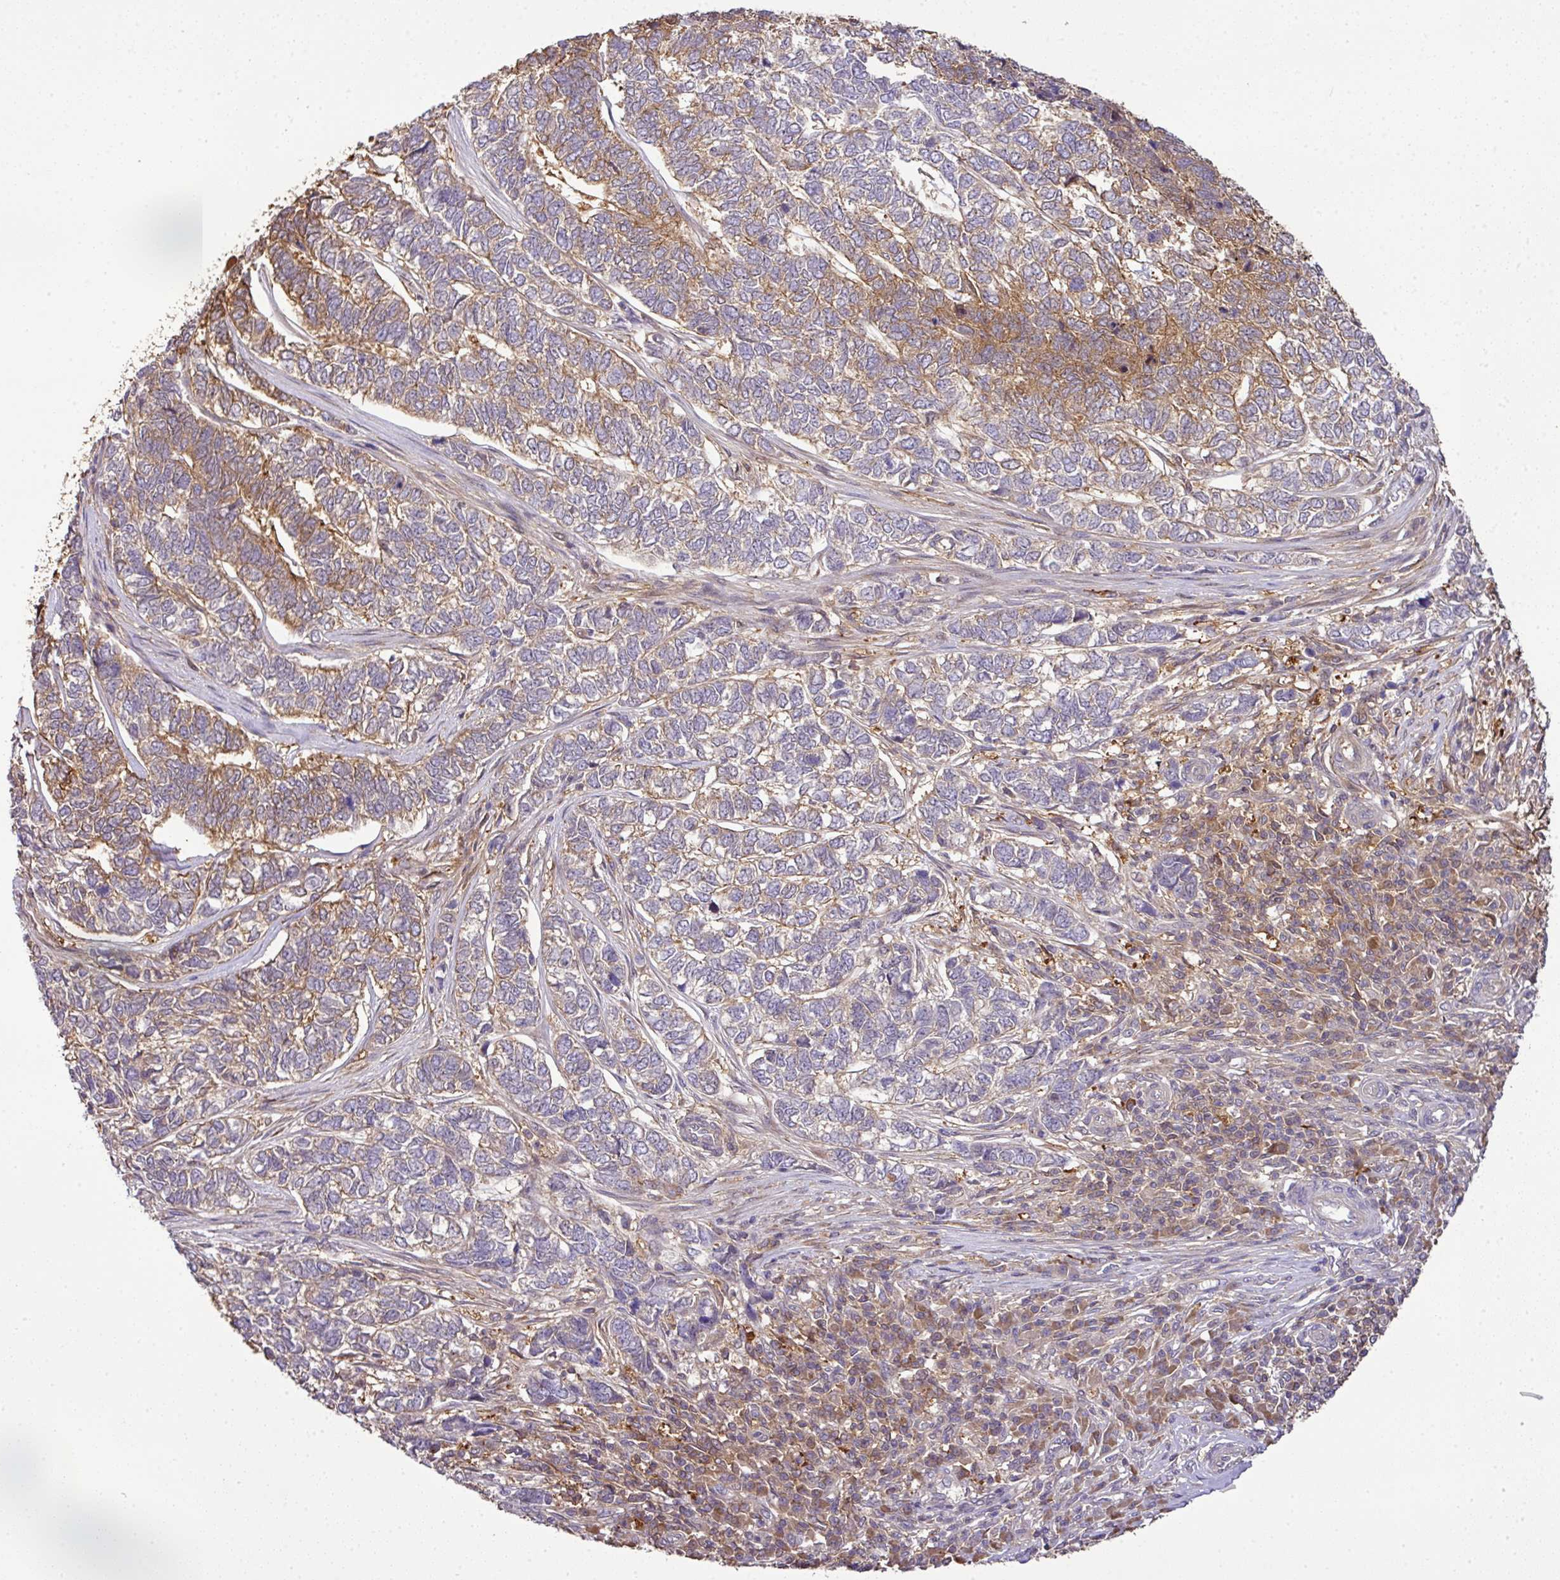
{"staining": {"intensity": "moderate", "quantity": "25%-75%", "location": "cytoplasmic/membranous"}, "tissue": "skin cancer", "cell_type": "Tumor cells", "image_type": "cancer", "snomed": [{"axis": "morphology", "description": "Basal cell carcinoma"}, {"axis": "topography", "description": "Skin"}], "caption": "High-magnification brightfield microscopy of skin basal cell carcinoma stained with DAB (3,3'-diaminobenzidine) (brown) and counterstained with hematoxylin (blue). tumor cells exhibit moderate cytoplasmic/membranous expression is present in approximately25%-75% of cells.", "gene": "TMEM107", "patient": {"sex": "female", "age": 65}}